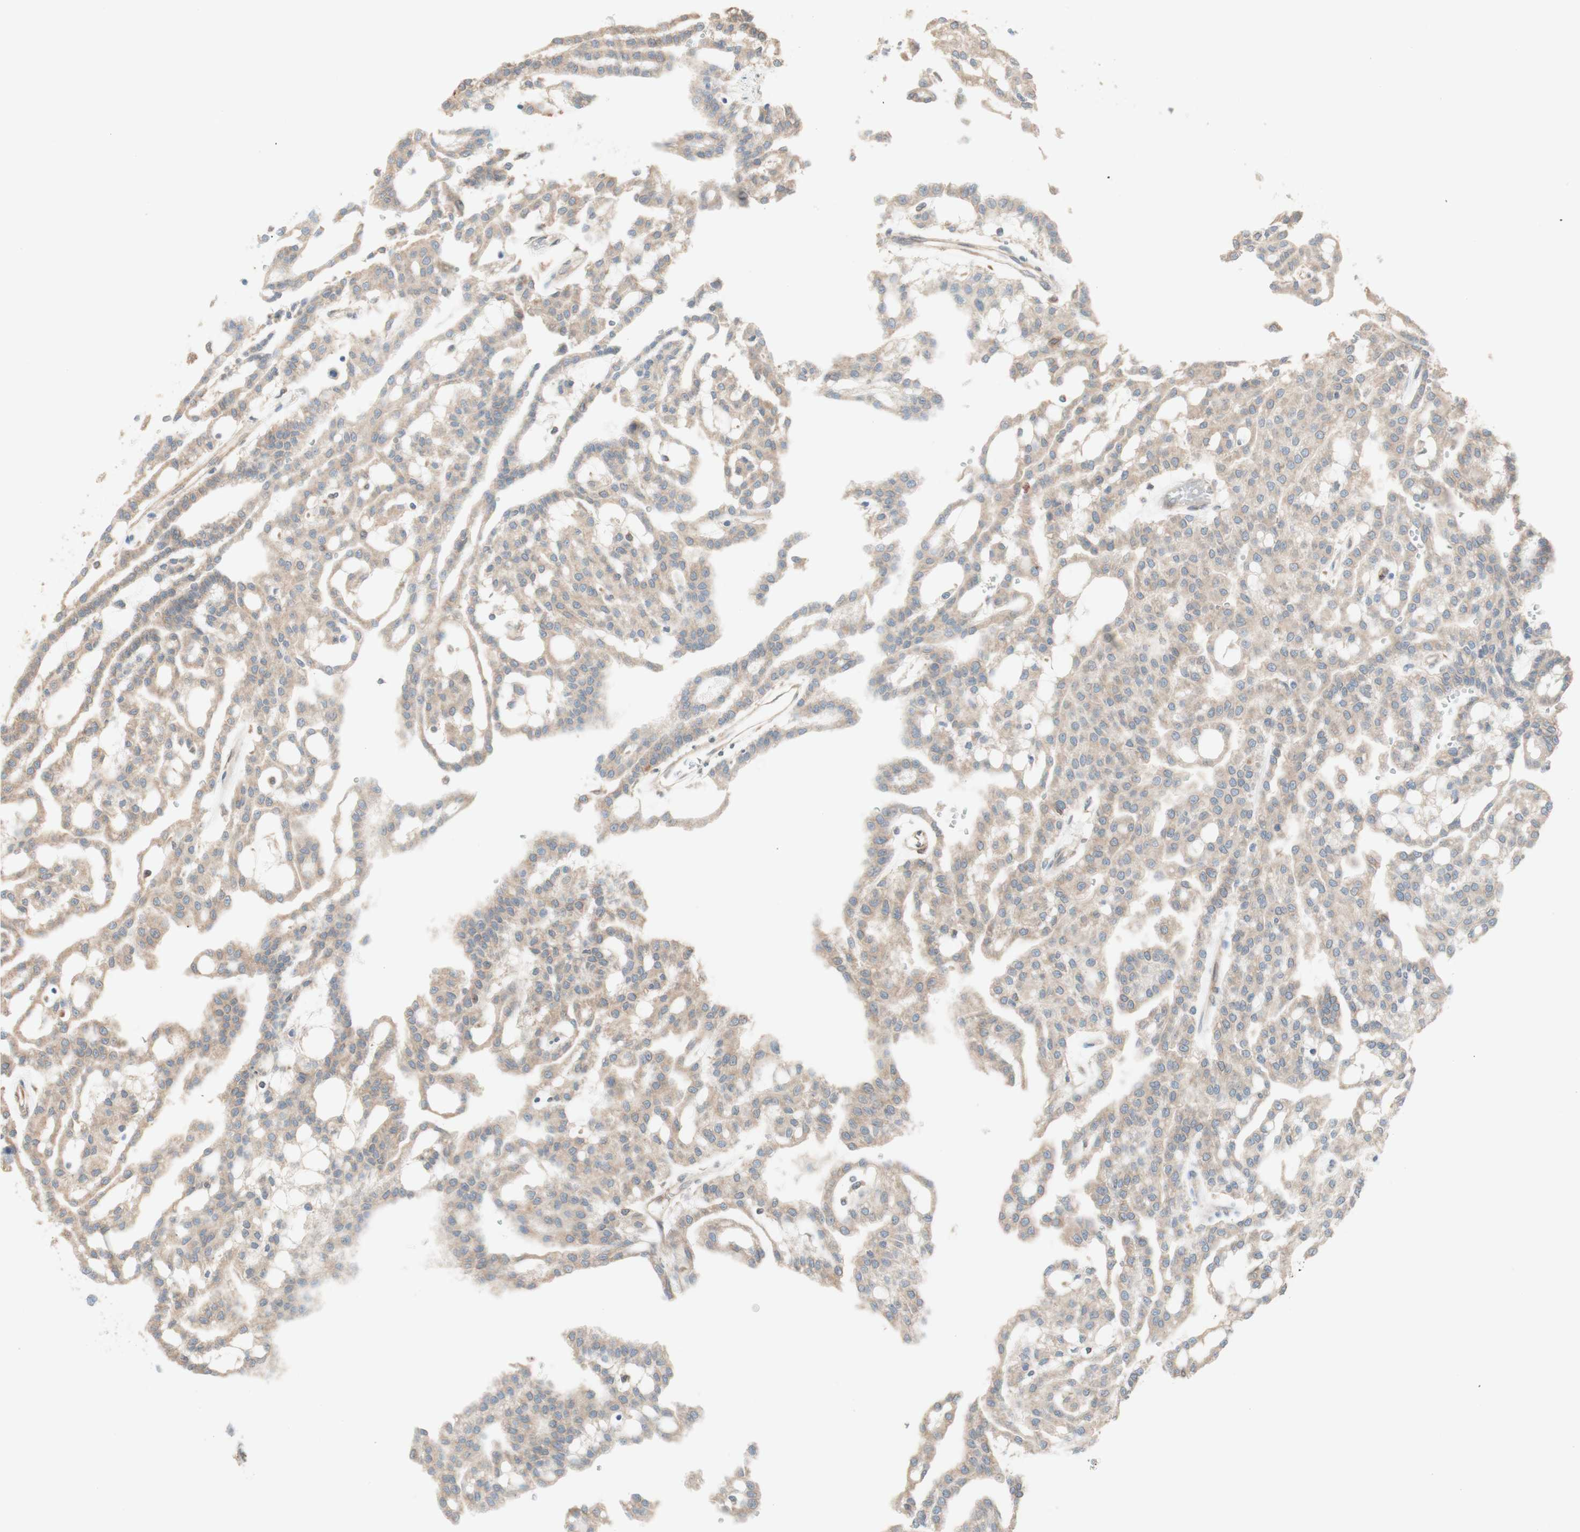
{"staining": {"intensity": "weak", "quantity": ">75%", "location": "cytoplasmic/membranous"}, "tissue": "renal cancer", "cell_type": "Tumor cells", "image_type": "cancer", "snomed": [{"axis": "morphology", "description": "Adenocarcinoma, NOS"}, {"axis": "topography", "description": "Kidney"}], "caption": "Immunohistochemical staining of renal cancer (adenocarcinoma) demonstrates low levels of weak cytoplasmic/membranous protein expression in about >75% of tumor cells.", "gene": "COMT", "patient": {"sex": "male", "age": 63}}